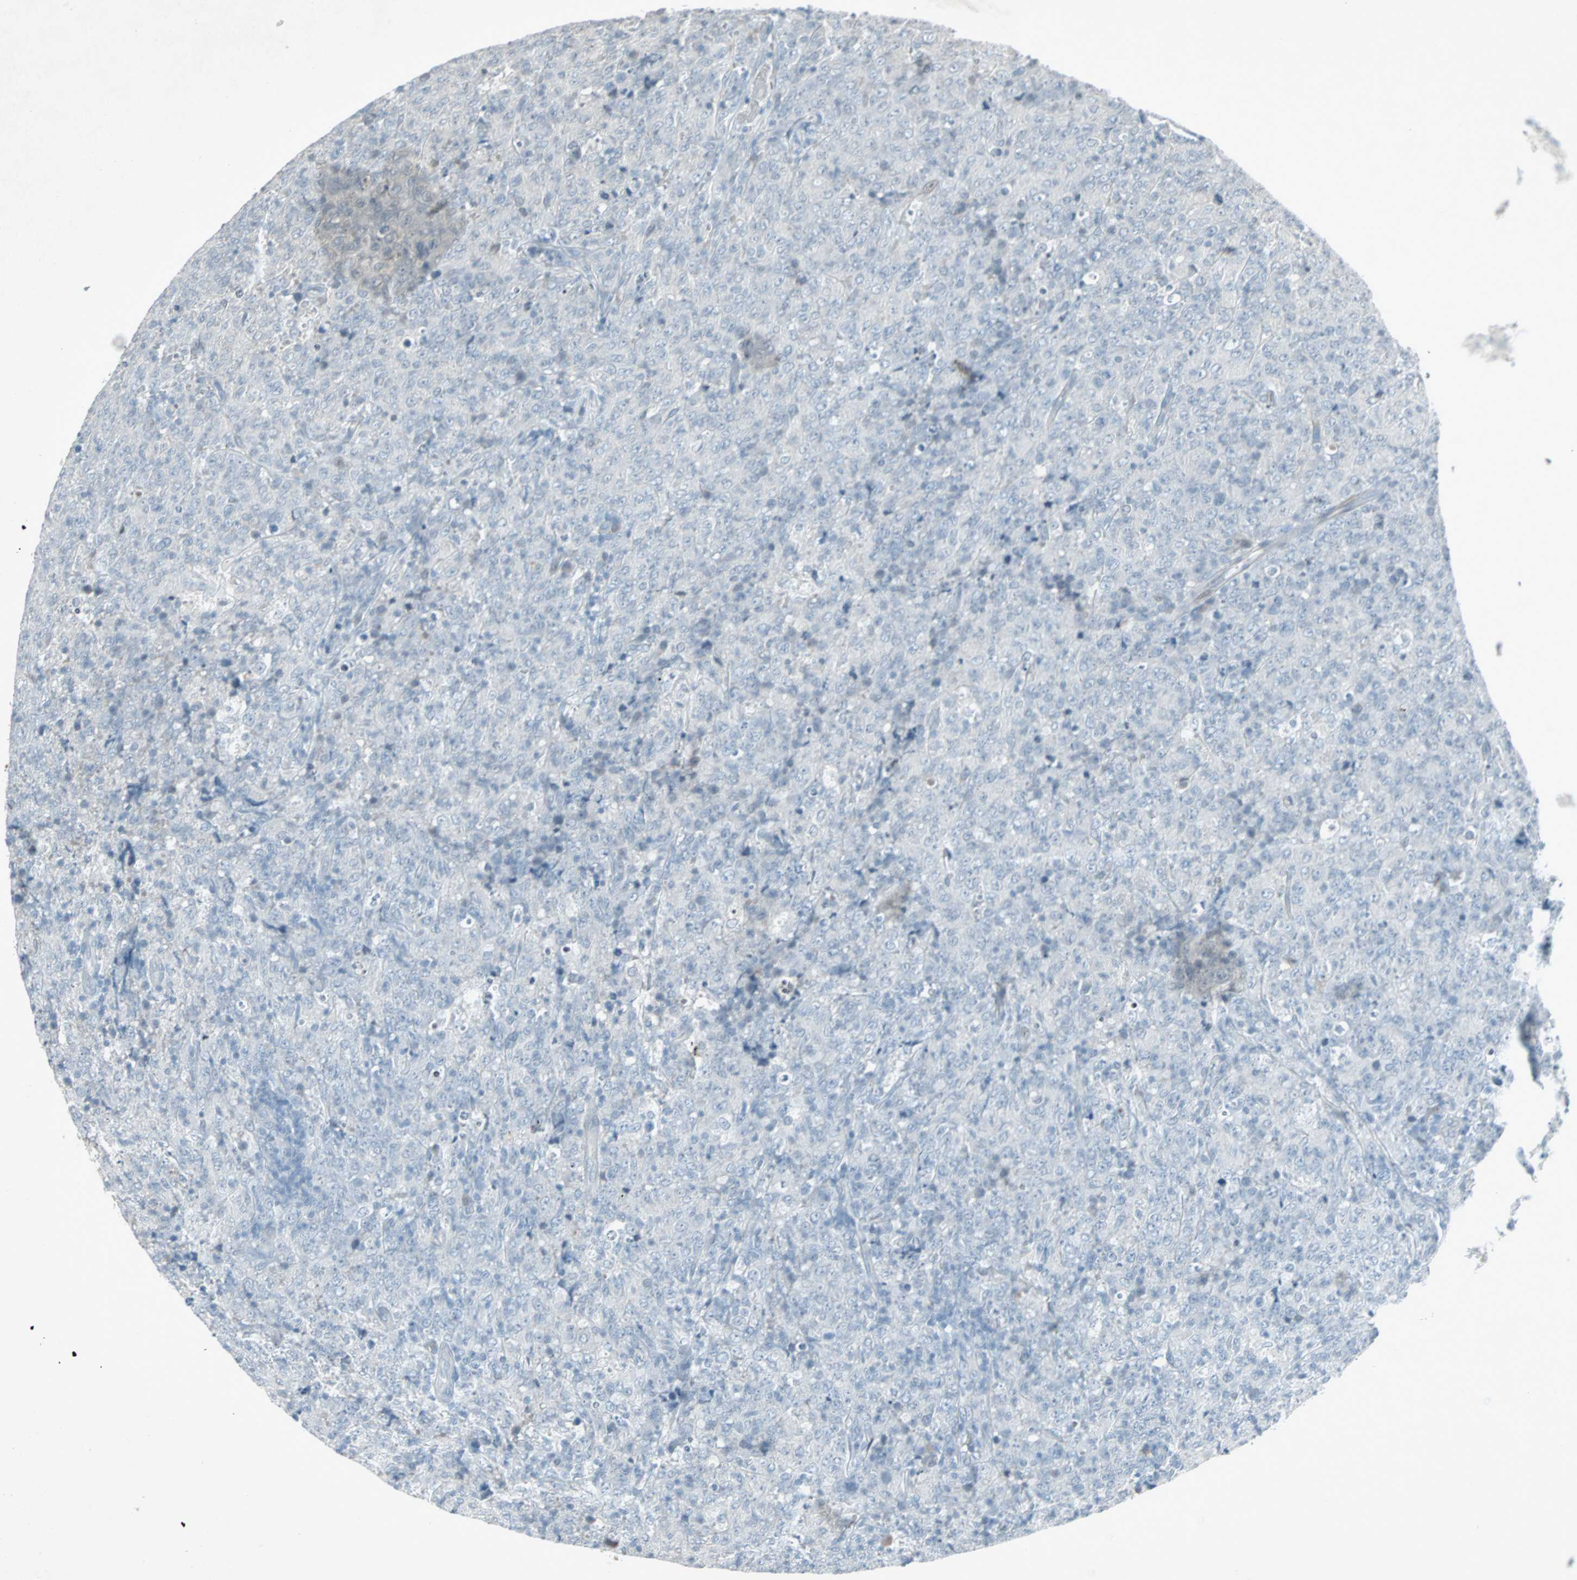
{"staining": {"intensity": "negative", "quantity": "none", "location": "none"}, "tissue": "lymphoma", "cell_type": "Tumor cells", "image_type": "cancer", "snomed": [{"axis": "morphology", "description": "Malignant lymphoma, non-Hodgkin's type, High grade"}, {"axis": "topography", "description": "Tonsil"}], "caption": "A high-resolution photomicrograph shows immunohistochemistry (IHC) staining of malignant lymphoma, non-Hodgkin's type (high-grade), which exhibits no significant expression in tumor cells.", "gene": "LANCL3", "patient": {"sex": "female", "age": 36}}